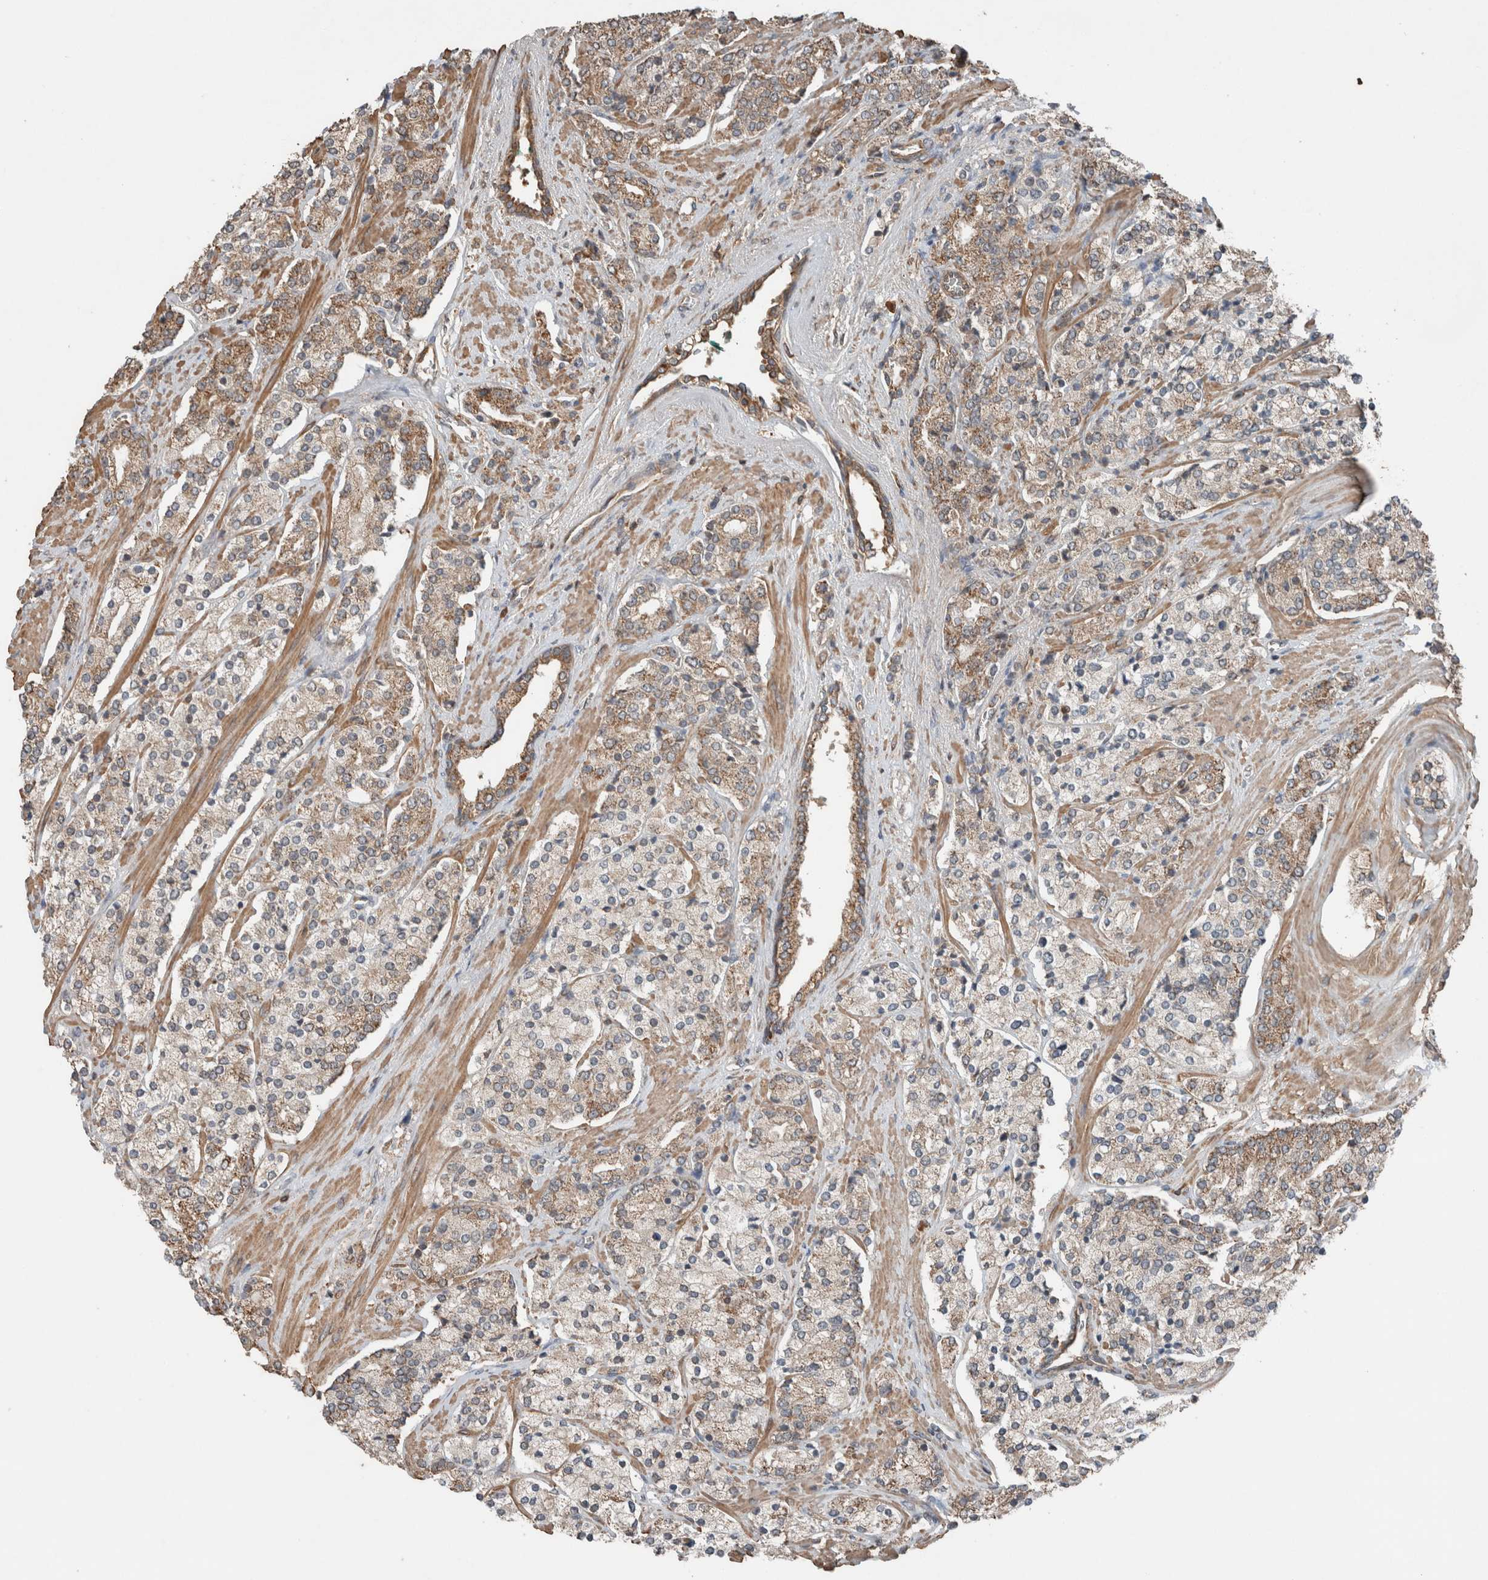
{"staining": {"intensity": "moderate", "quantity": "25%-75%", "location": "cytoplasmic/membranous"}, "tissue": "prostate cancer", "cell_type": "Tumor cells", "image_type": "cancer", "snomed": [{"axis": "morphology", "description": "Adenocarcinoma, High grade"}, {"axis": "topography", "description": "Prostate"}], "caption": "Moderate cytoplasmic/membranous expression is seen in approximately 25%-75% of tumor cells in prostate cancer. The staining was performed using DAB (3,3'-diaminobenzidine) to visualize the protein expression in brown, while the nuclei were stained in blue with hematoxylin (Magnification: 20x).", "gene": "KLK14", "patient": {"sex": "male", "age": 71}}